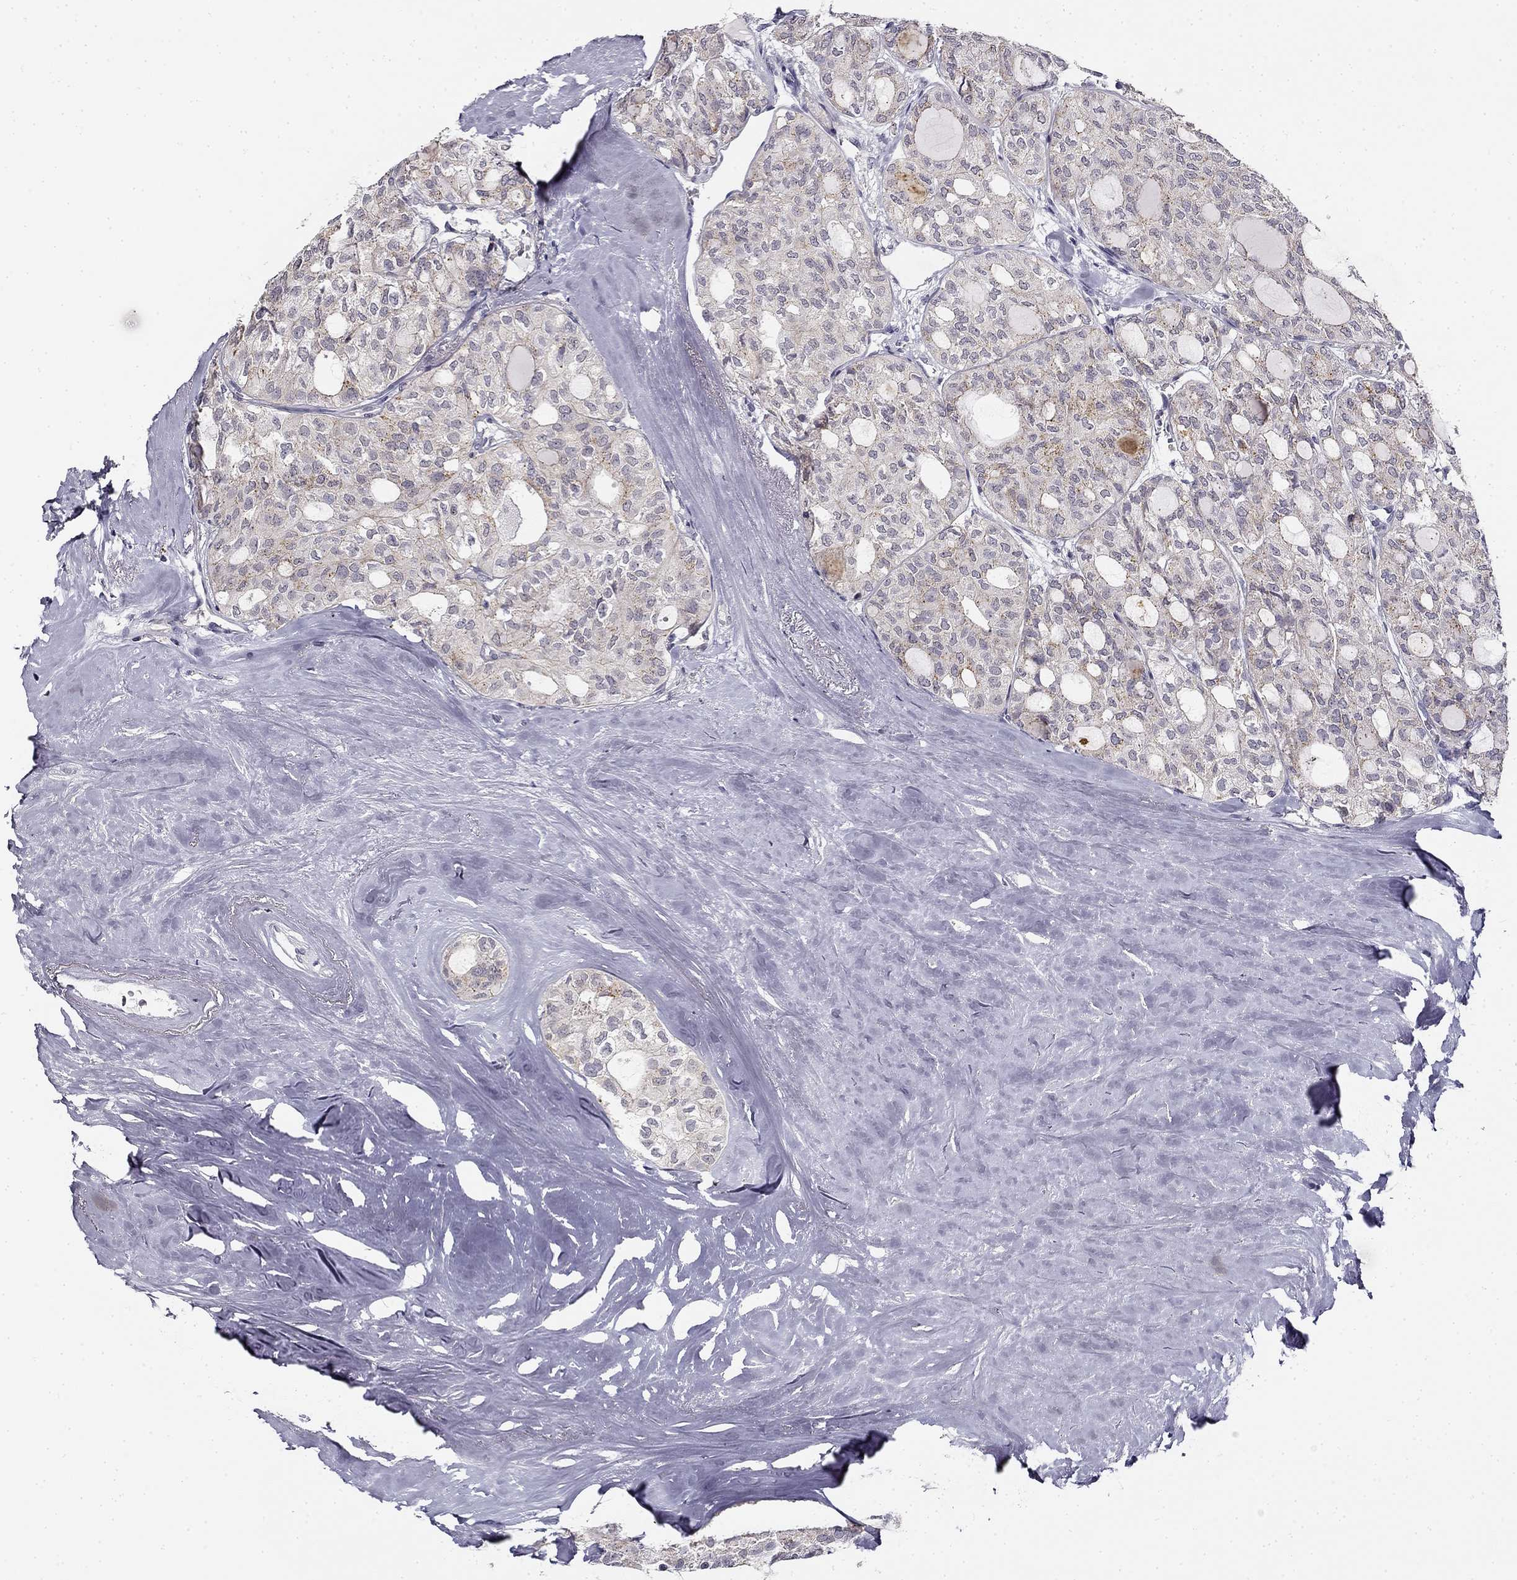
{"staining": {"intensity": "moderate", "quantity": "<25%", "location": "cytoplasmic/membranous"}, "tissue": "thyroid cancer", "cell_type": "Tumor cells", "image_type": "cancer", "snomed": [{"axis": "morphology", "description": "Follicular adenoma carcinoma, NOS"}, {"axis": "topography", "description": "Thyroid gland"}], "caption": "This photomicrograph demonstrates thyroid follicular adenoma carcinoma stained with immunohistochemistry (IHC) to label a protein in brown. The cytoplasmic/membranous of tumor cells show moderate positivity for the protein. Nuclei are counter-stained blue.", "gene": "CNR1", "patient": {"sex": "male", "age": 75}}